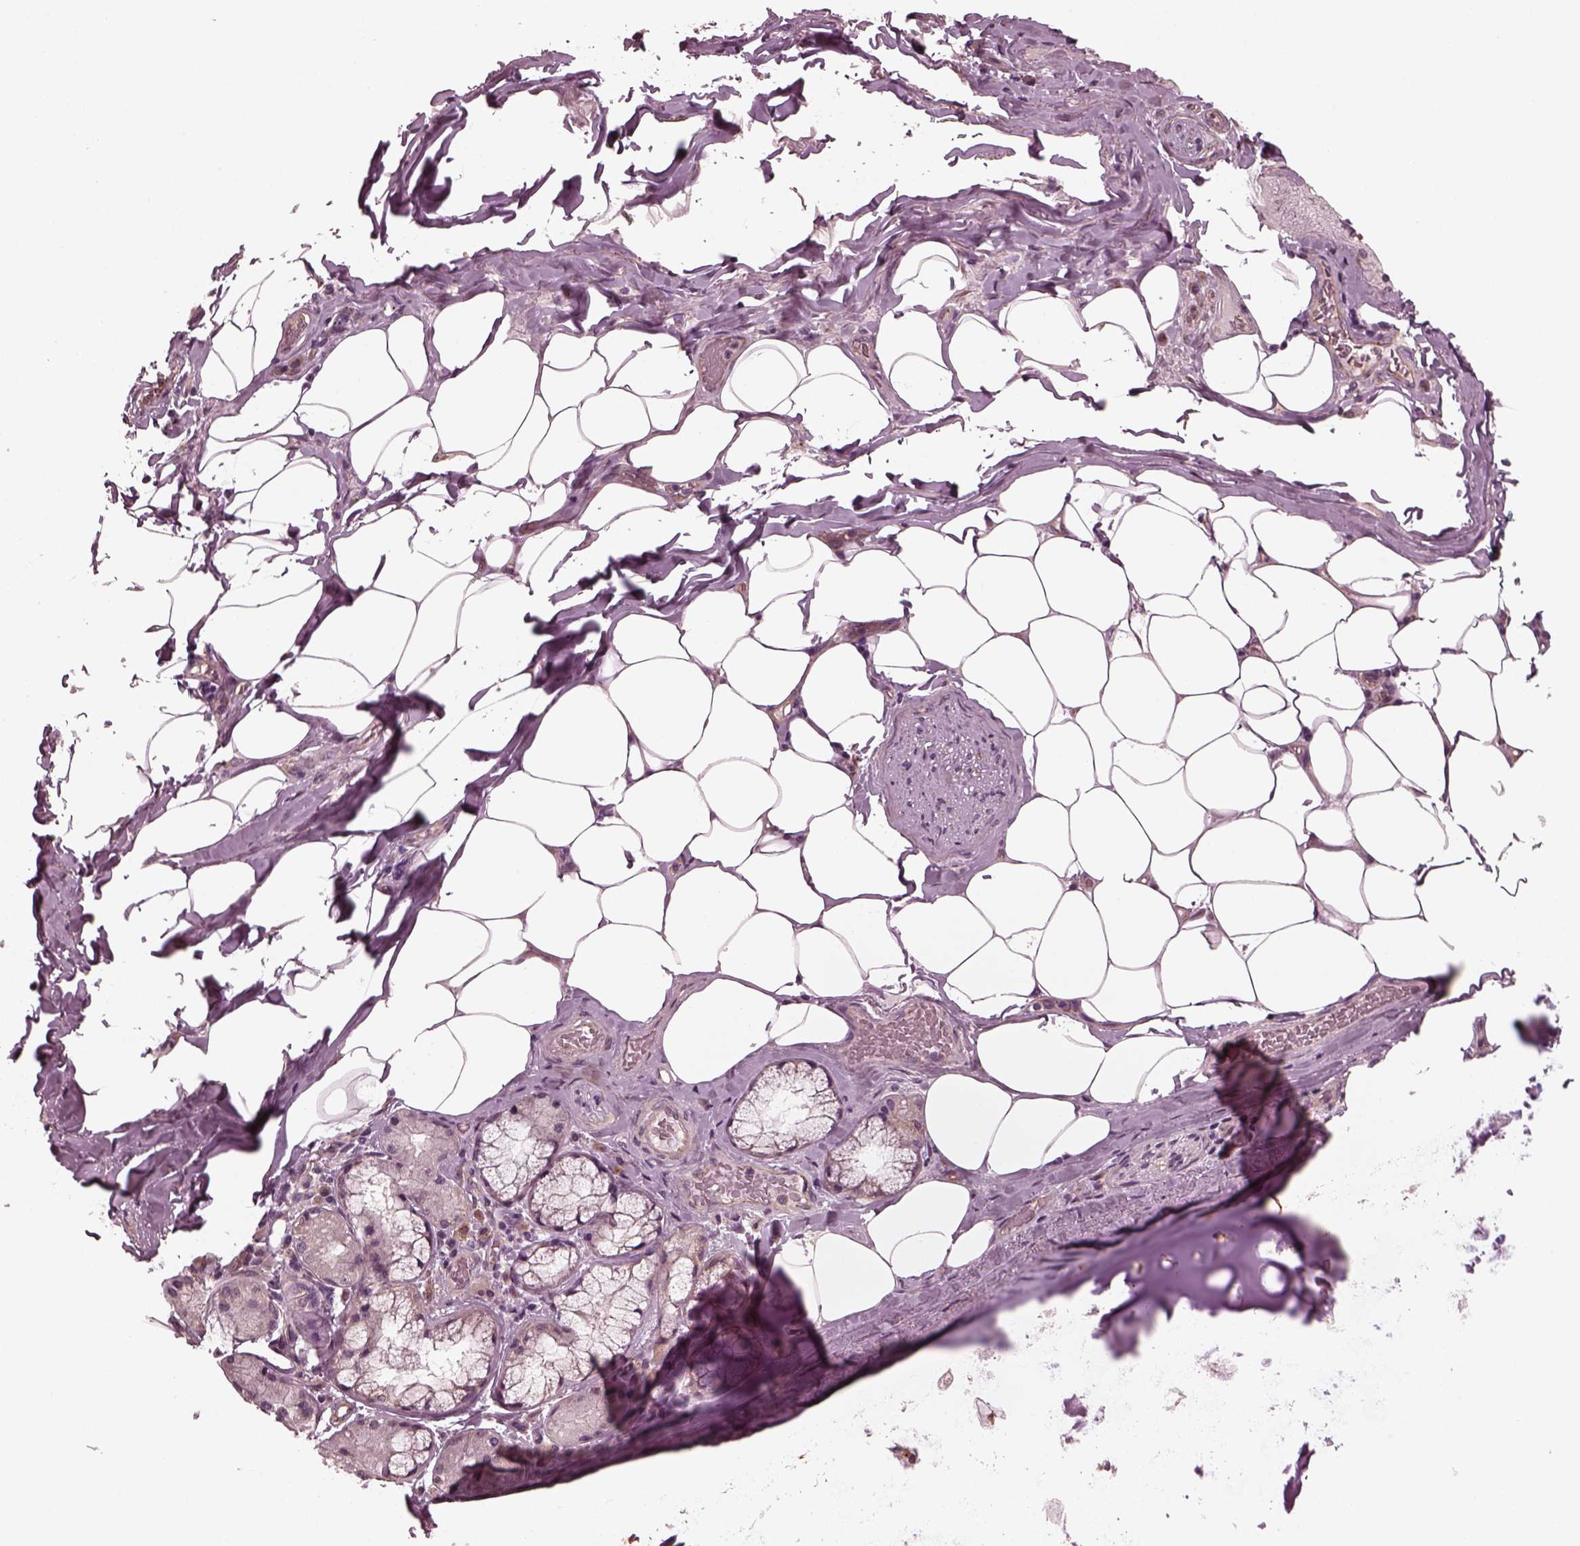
{"staining": {"intensity": "weak", "quantity": ">75%", "location": "cytoplasmic/membranous"}, "tissue": "adipose tissue", "cell_type": "Adipocytes", "image_type": "normal", "snomed": [{"axis": "morphology", "description": "Normal tissue, NOS"}, {"axis": "topography", "description": "Bronchus"}, {"axis": "topography", "description": "Lung"}], "caption": "Immunohistochemical staining of normal human adipose tissue displays weak cytoplasmic/membranous protein expression in approximately >75% of adipocytes.", "gene": "TUBG1", "patient": {"sex": "female", "age": 57}}